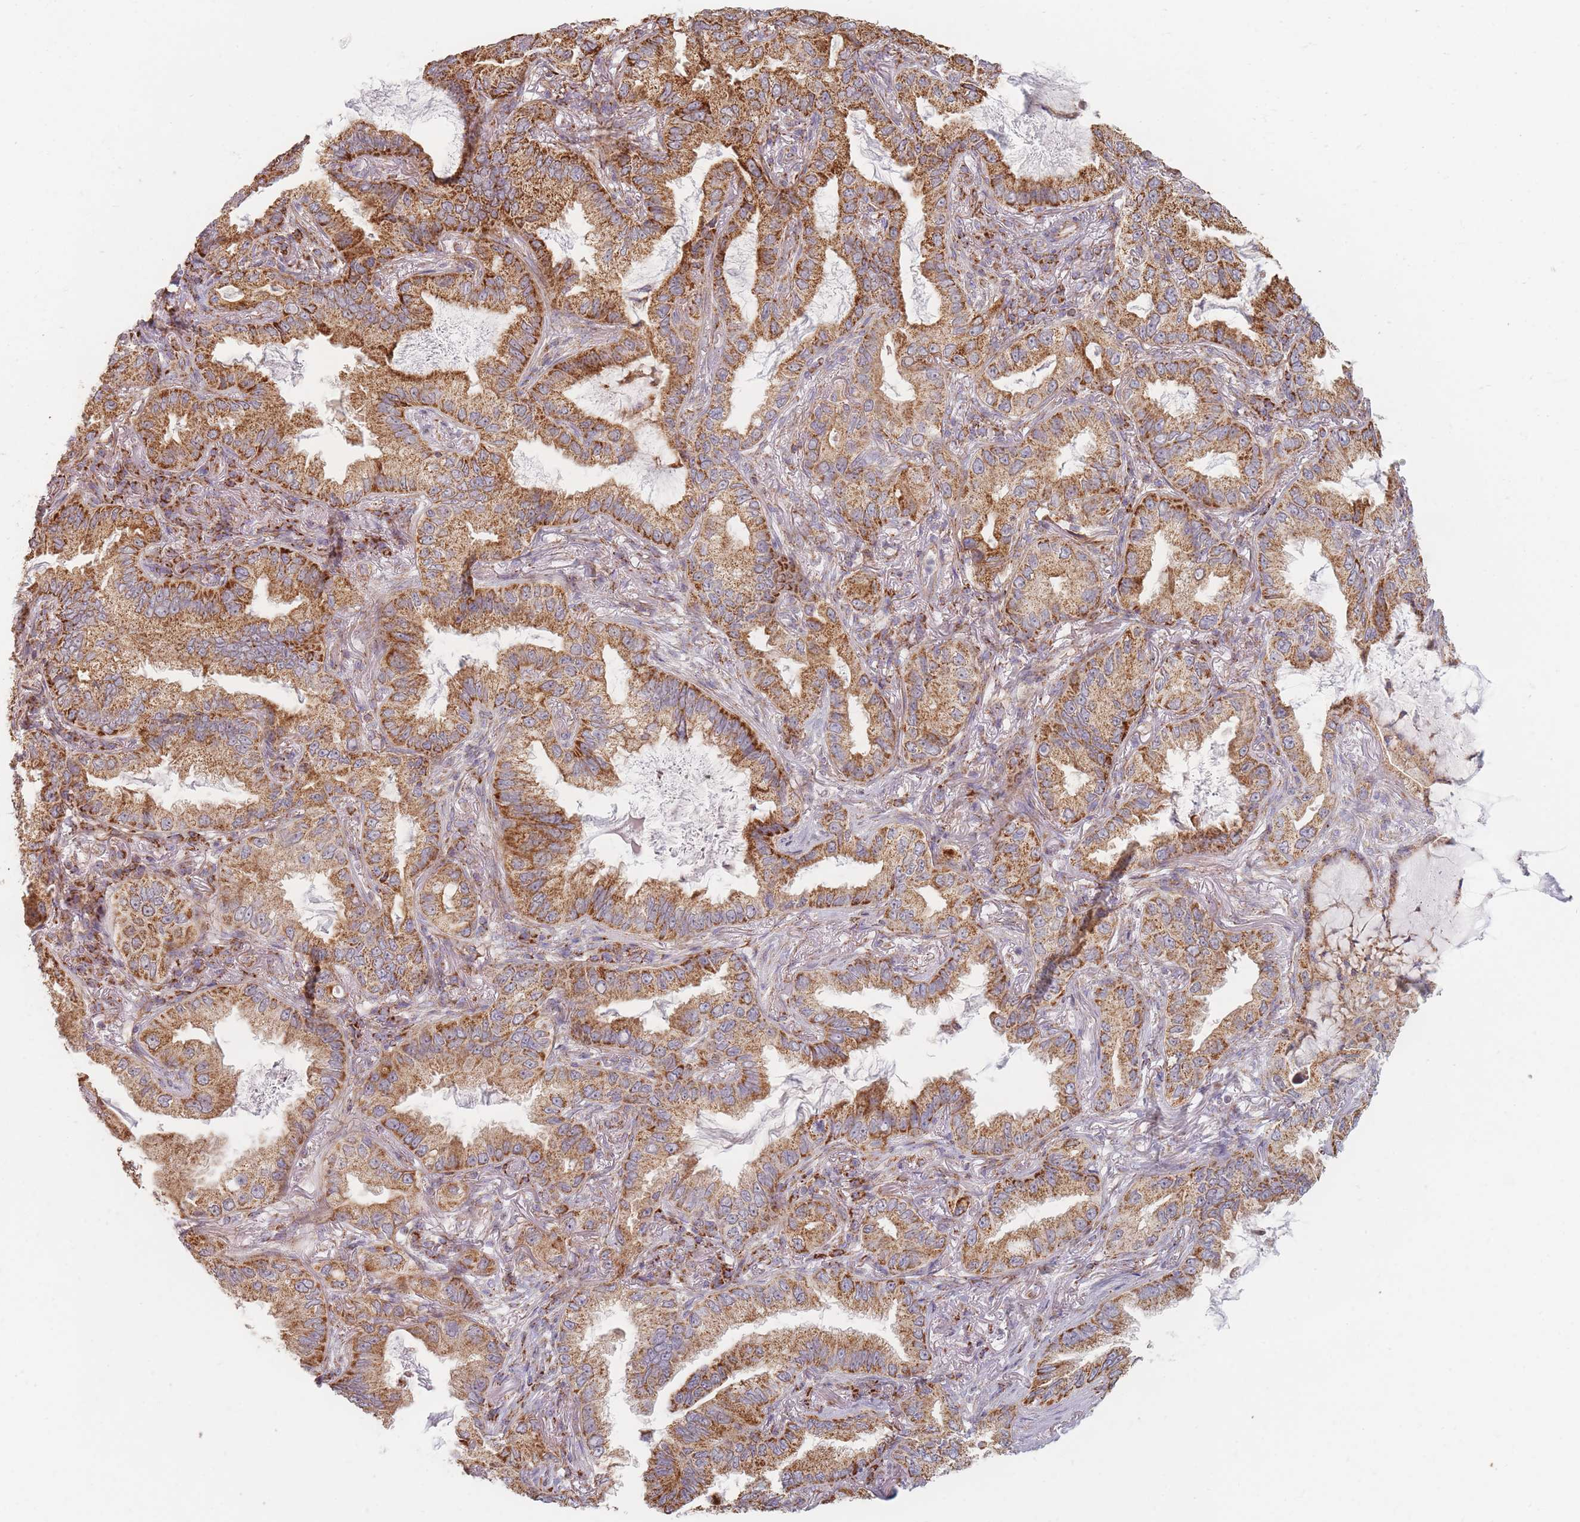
{"staining": {"intensity": "moderate", "quantity": ">75%", "location": "cytoplasmic/membranous"}, "tissue": "lung cancer", "cell_type": "Tumor cells", "image_type": "cancer", "snomed": [{"axis": "morphology", "description": "Adenocarcinoma, NOS"}, {"axis": "topography", "description": "Lung"}], "caption": "Protein staining of adenocarcinoma (lung) tissue displays moderate cytoplasmic/membranous staining in about >75% of tumor cells.", "gene": "ESRP2", "patient": {"sex": "female", "age": 69}}